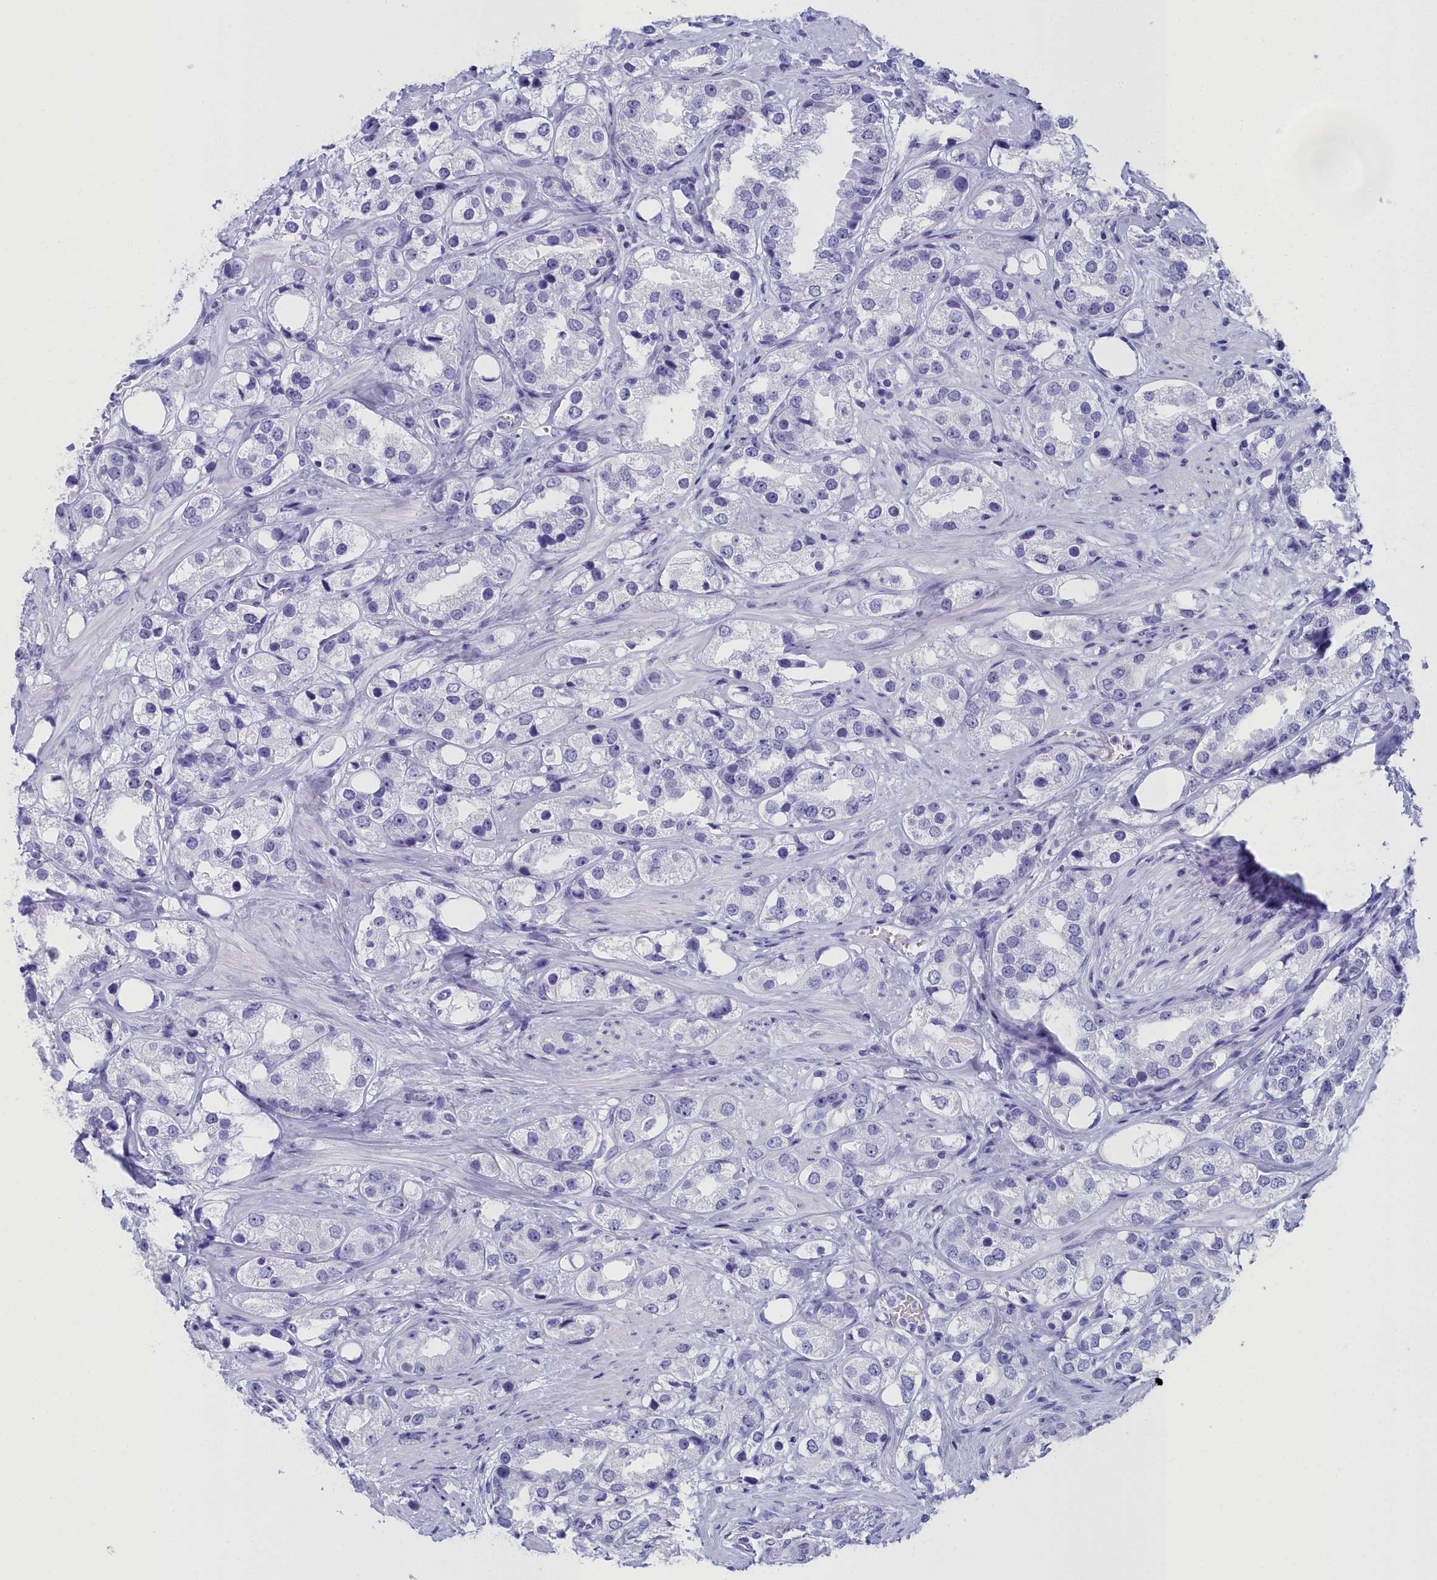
{"staining": {"intensity": "negative", "quantity": "none", "location": "none"}, "tissue": "prostate cancer", "cell_type": "Tumor cells", "image_type": "cancer", "snomed": [{"axis": "morphology", "description": "Adenocarcinoma, NOS"}, {"axis": "topography", "description": "Prostate"}], "caption": "Tumor cells are negative for protein expression in human adenocarcinoma (prostate).", "gene": "CCDC97", "patient": {"sex": "male", "age": 79}}